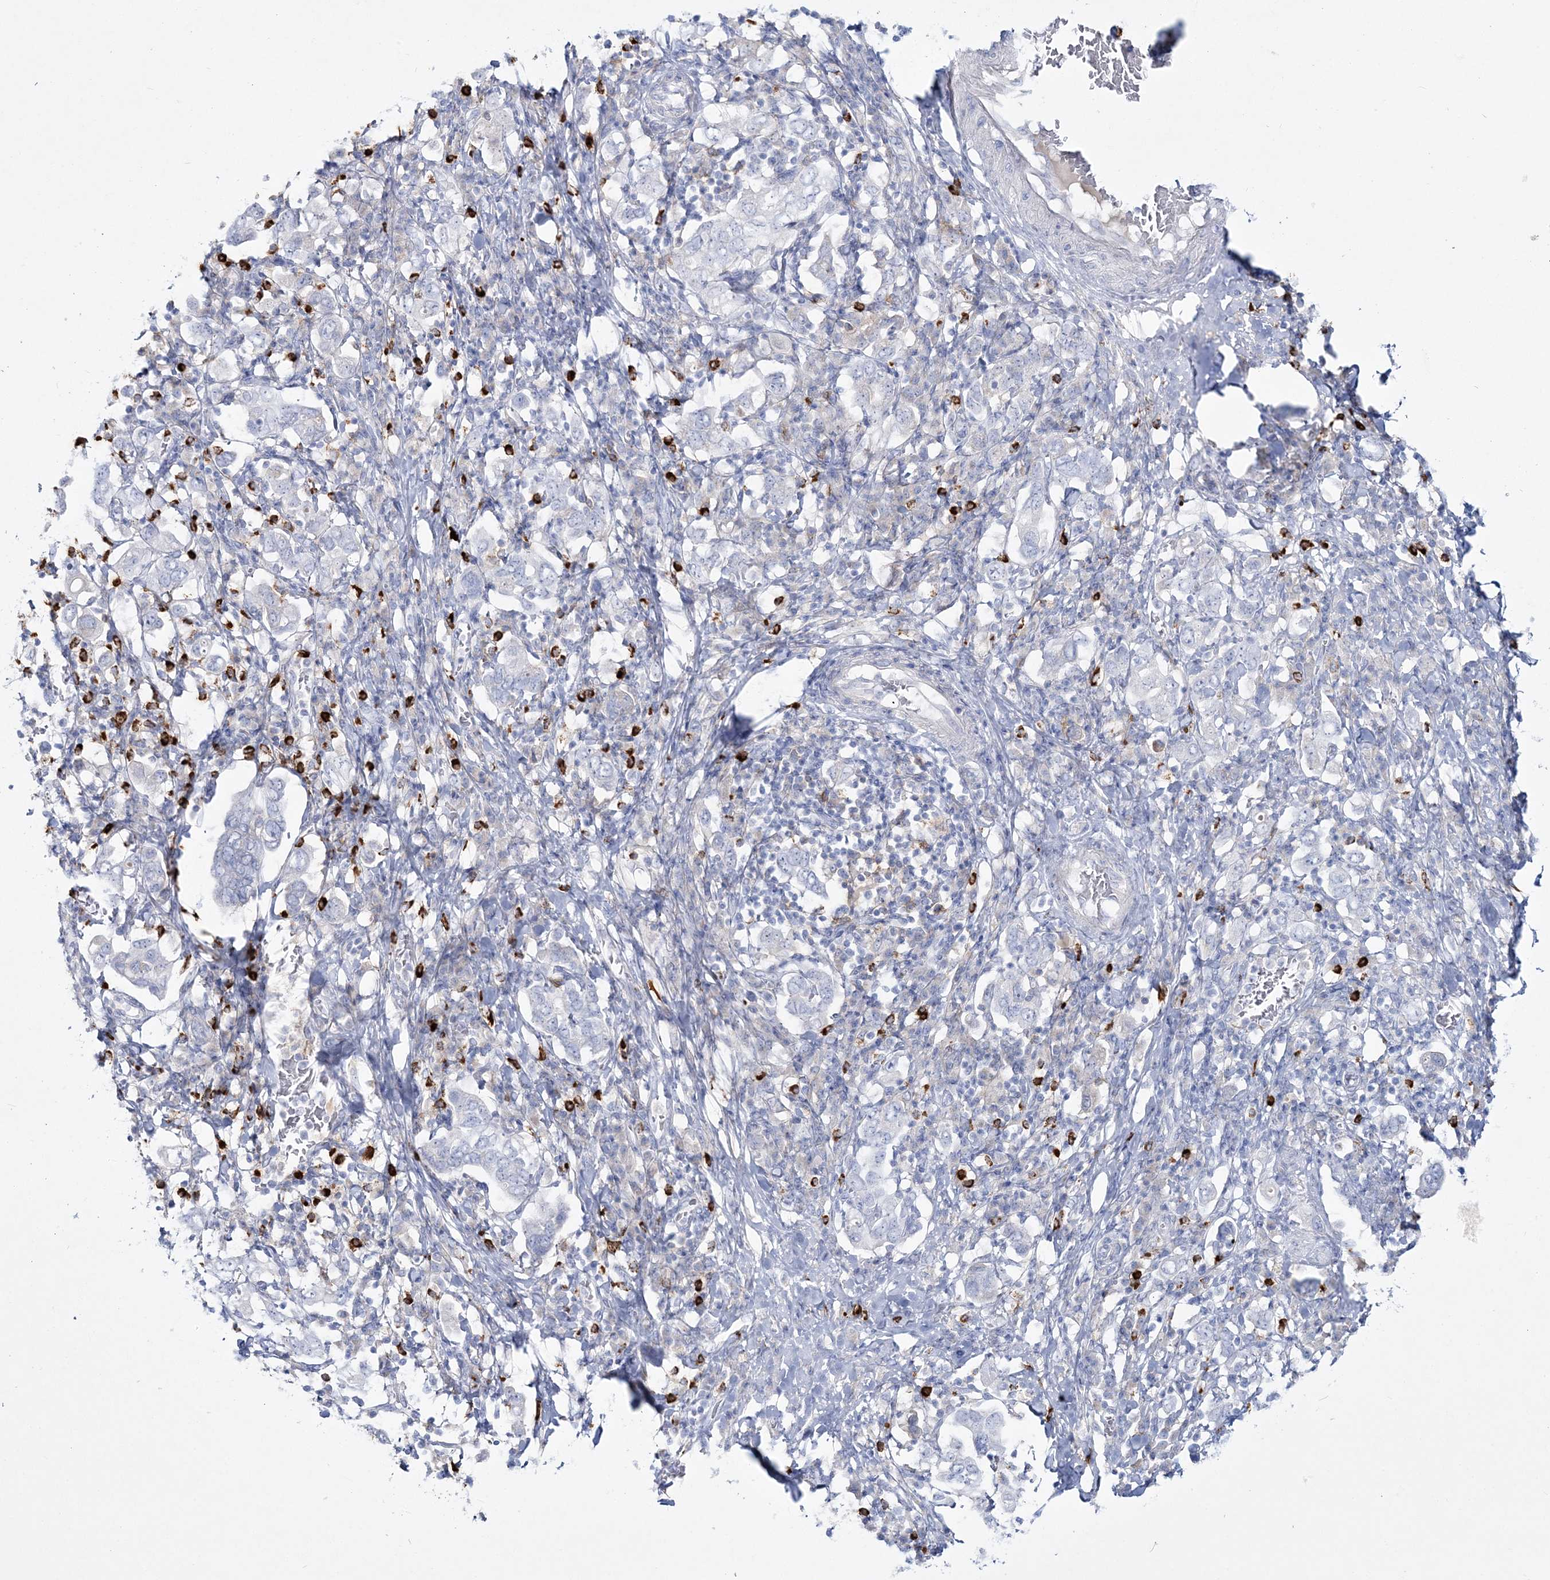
{"staining": {"intensity": "negative", "quantity": "none", "location": "none"}, "tissue": "stomach cancer", "cell_type": "Tumor cells", "image_type": "cancer", "snomed": [{"axis": "morphology", "description": "Adenocarcinoma, NOS"}, {"axis": "topography", "description": "Stomach, upper"}], "caption": "Stomach cancer (adenocarcinoma) was stained to show a protein in brown. There is no significant positivity in tumor cells. The staining was performed using DAB to visualize the protein expression in brown, while the nuclei were stained in blue with hematoxylin (Magnification: 20x).", "gene": "WDSUB1", "patient": {"sex": "male", "age": 62}}